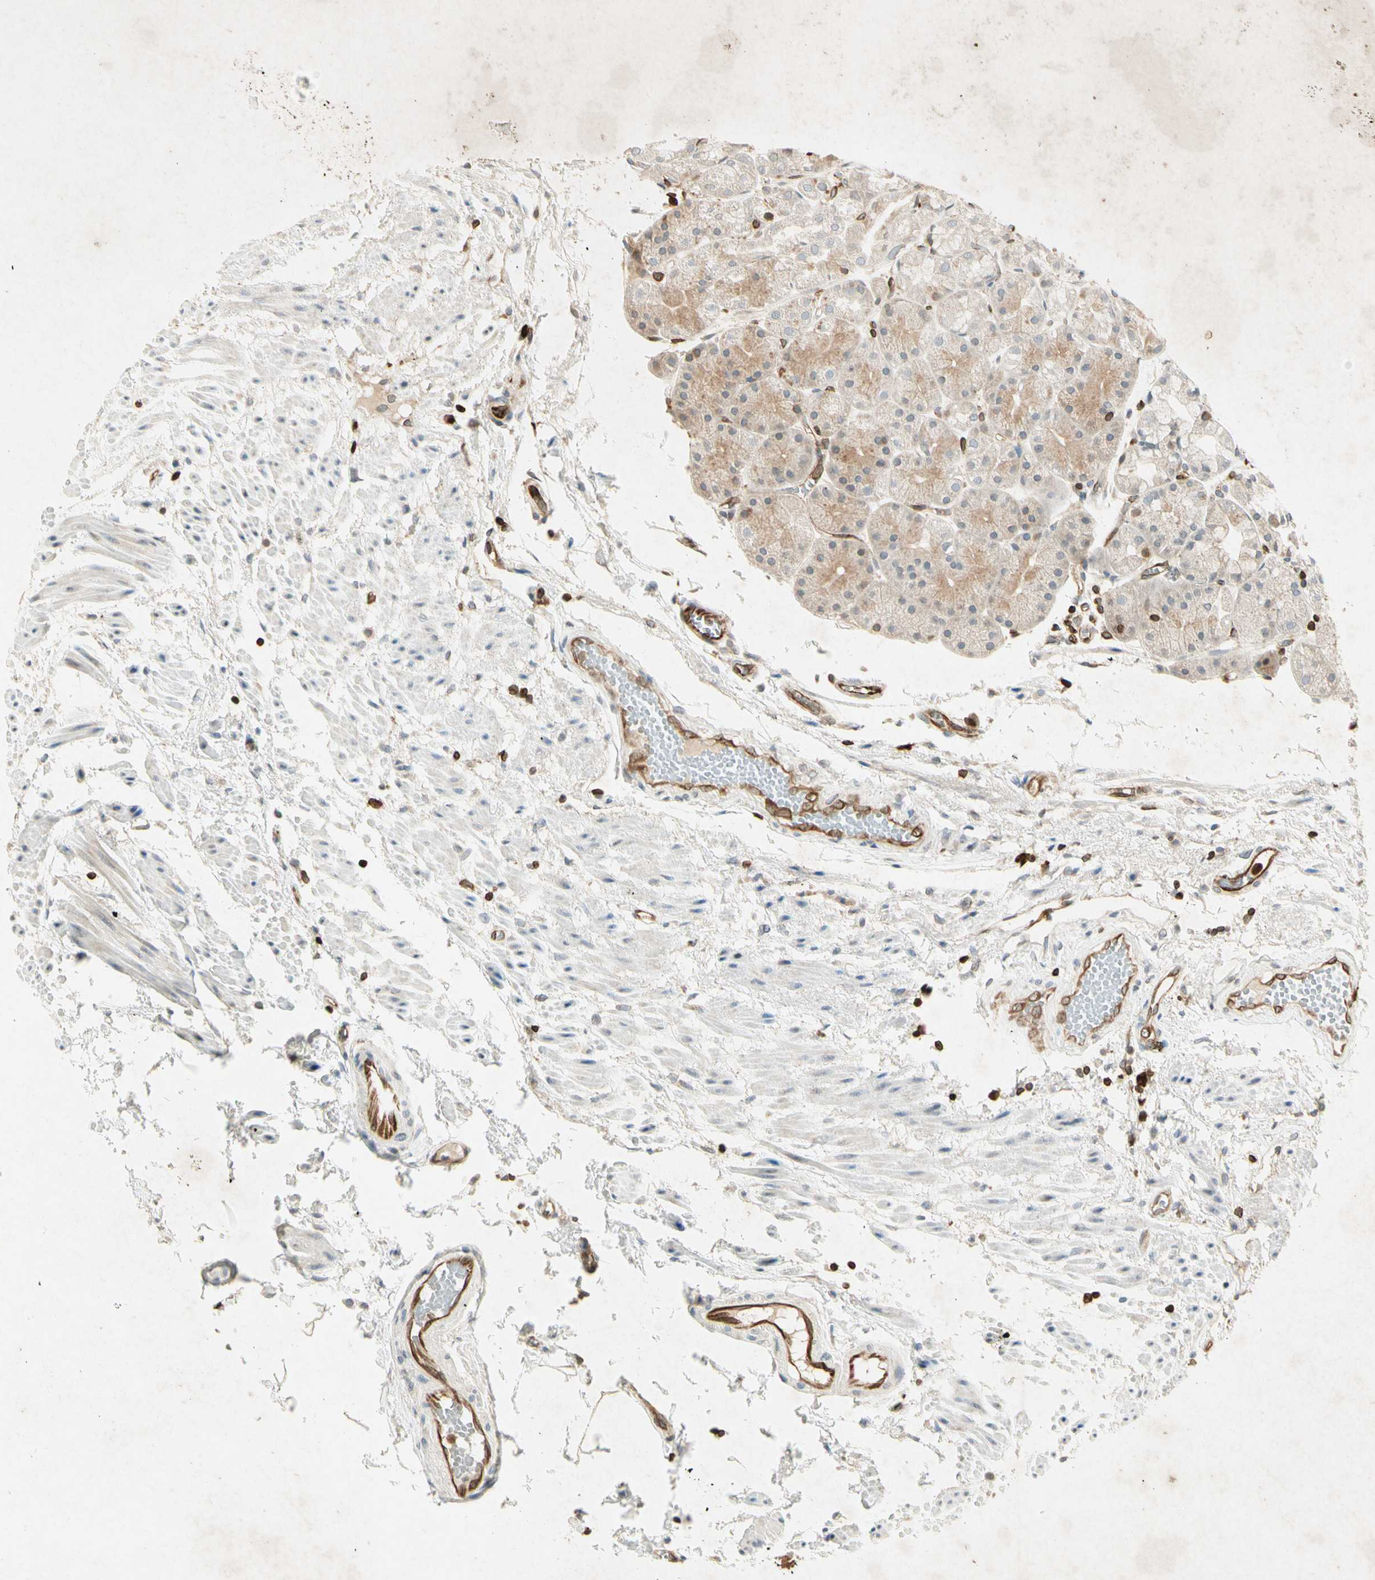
{"staining": {"intensity": "moderate", "quantity": ">75%", "location": "cytoplasmic/membranous"}, "tissue": "stomach", "cell_type": "Glandular cells", "image_type": "normal", "snomed": [{"axis": "morphology", "description": "Normal tissue, NOS"}, {"axis": "topography", "description": "Stomach, upper"}], "caption": "This is a micrograph of immunohistochemistry (IHC) staining of normal stomach, which shows moderate expression in the cytoplasmic/membranous of glandular cells.", "gene": "TAPBP", "patient": {"sex": "male", "age": 72}}